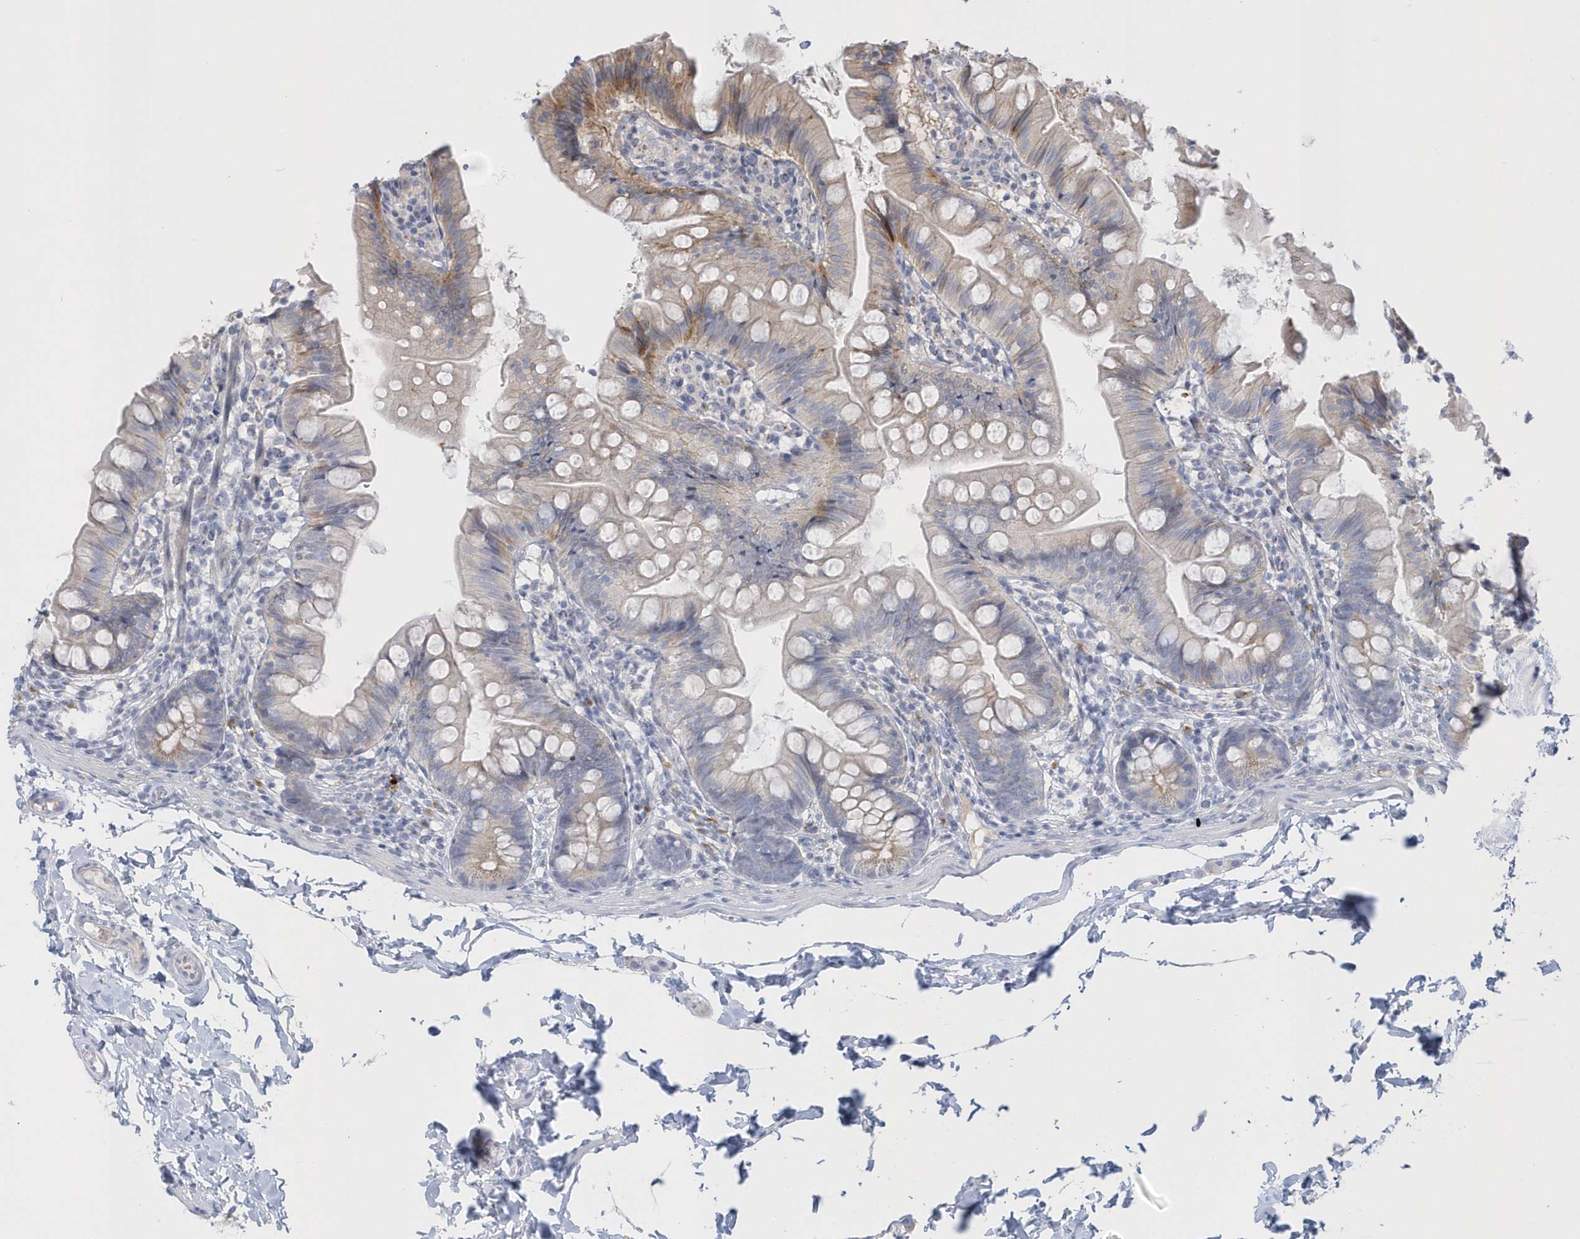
{"staining": {"intensity": "weak", "quantity": "<25%", "location": "cytoplasmic/membranous"}, "tissue": "small intestine", "cell_type": "Glandular cells", "image_type": "normal", "snomed": [{"axis": "morphology", "description": "Normal tissue, NOS"}, {"axis": "topography", "description": "Small intestine"}], "caption": "A high-resolution histopathology image shows immunohistochemistry staining of normal small intestine, which shows no significant staining in glandular cells. The staining was performed using DAB (3,3'-diaminobenzidine) to visualize the protein expression in brown, while the nuclei were stained in blue with hematoxylin (Magnification: 20x).", "gene": "SEMA3D", "patient": {"sex": "male", "age": 7}}